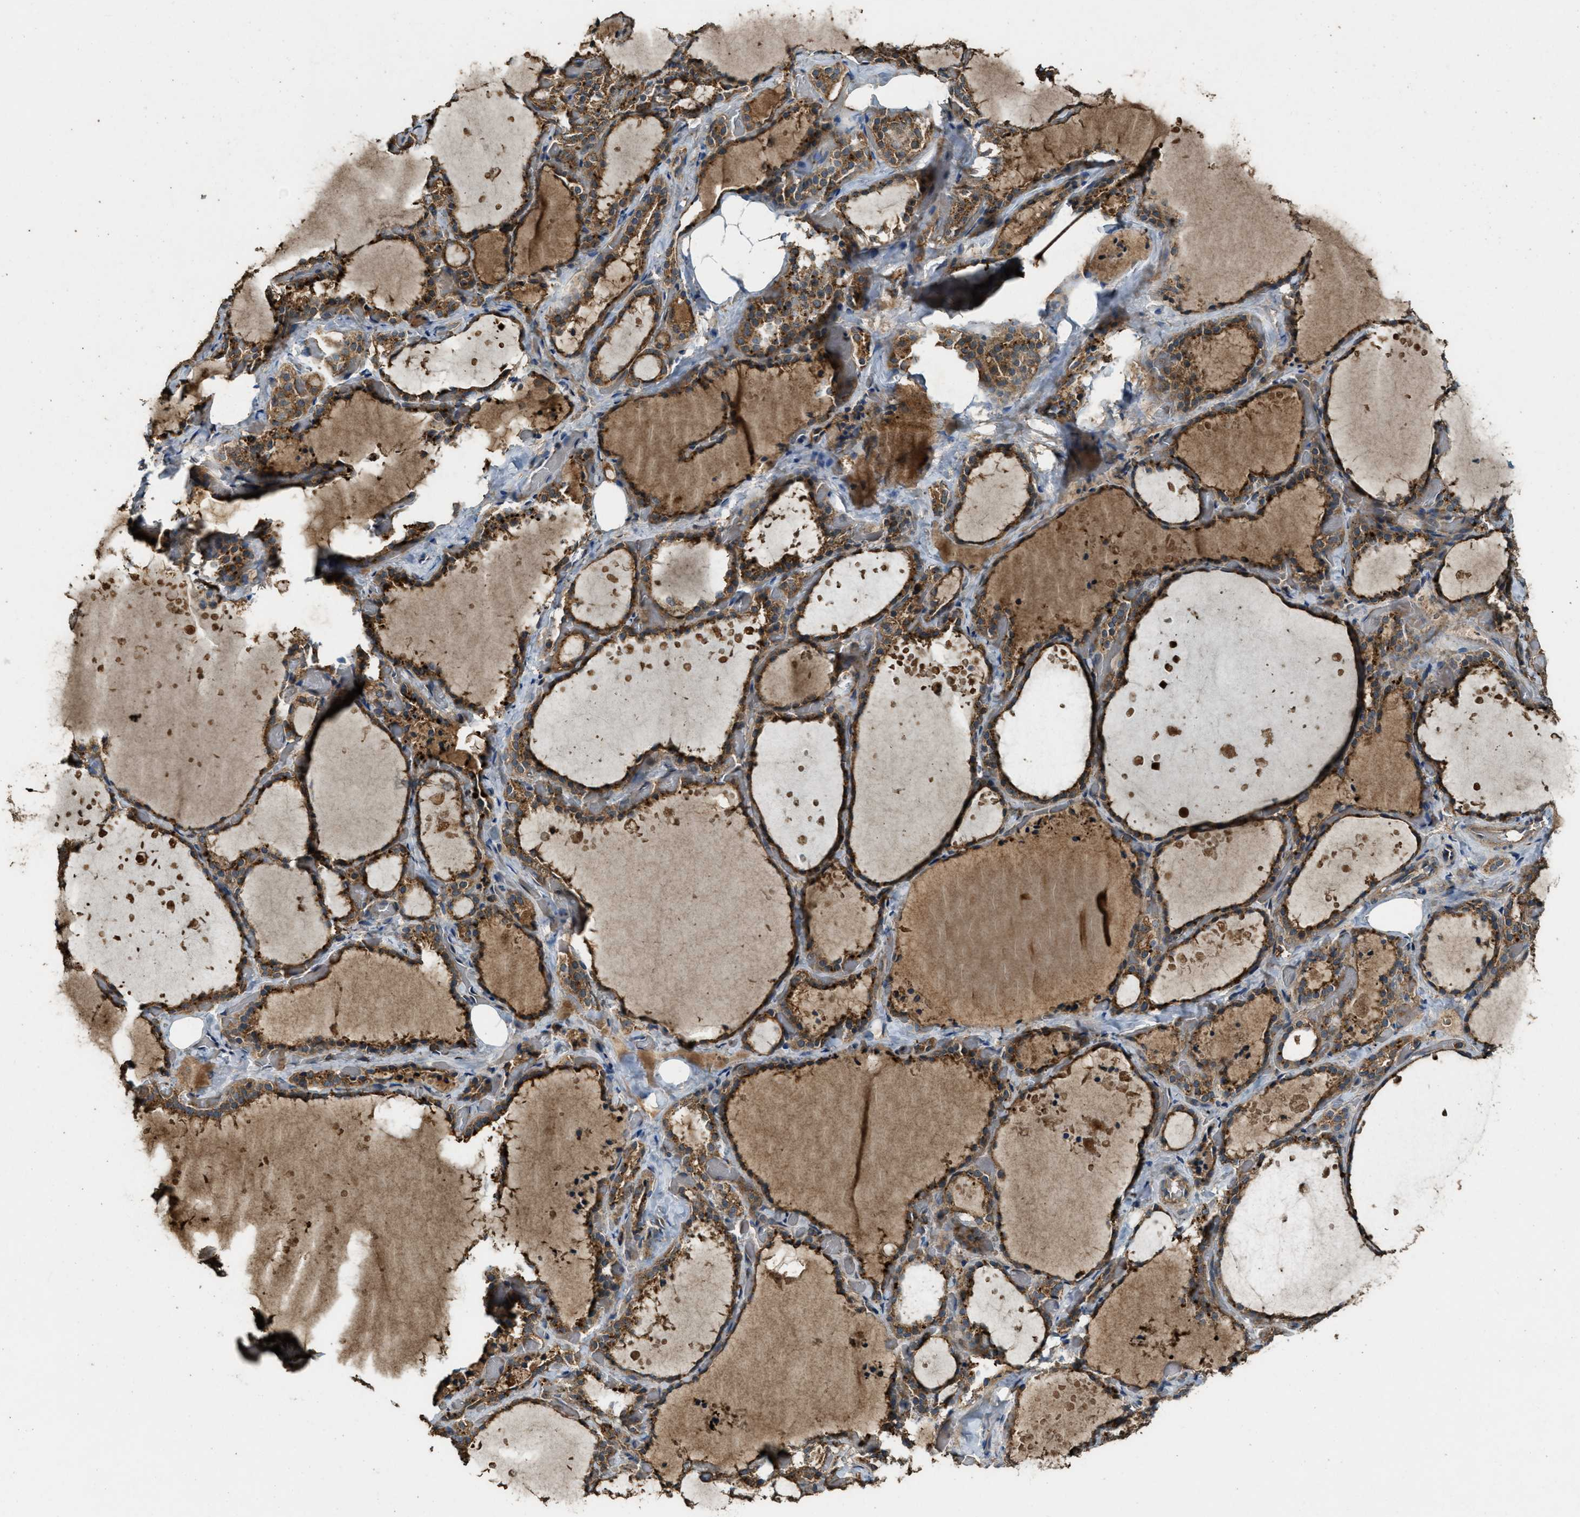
{"staining": {"intensity": "moderate", "quantity": ">75%", "location": "cytoplasmic/membranous"}, "tissue": "thyroid gland", "cell_type": "Glandular cells", "image_type": "normal", "snomed": [{"axis": "morphology", "description": "Normal tissue, NOS"}, {"axis": "topography", "description": "Thyroid gland"}], "caption": "IHC image of unremarkable thyroid gland: thyroid gland stained using immunohistochemistry (IHC) displays medium levels of moderate protein expression localized specifically in the cytoplasmic/membranous of glandular cells, appearing as a cytoplasmic/membranous brown color.", "gene": "MAP3K8", "patient": {"sex": "female", "age": 44}}